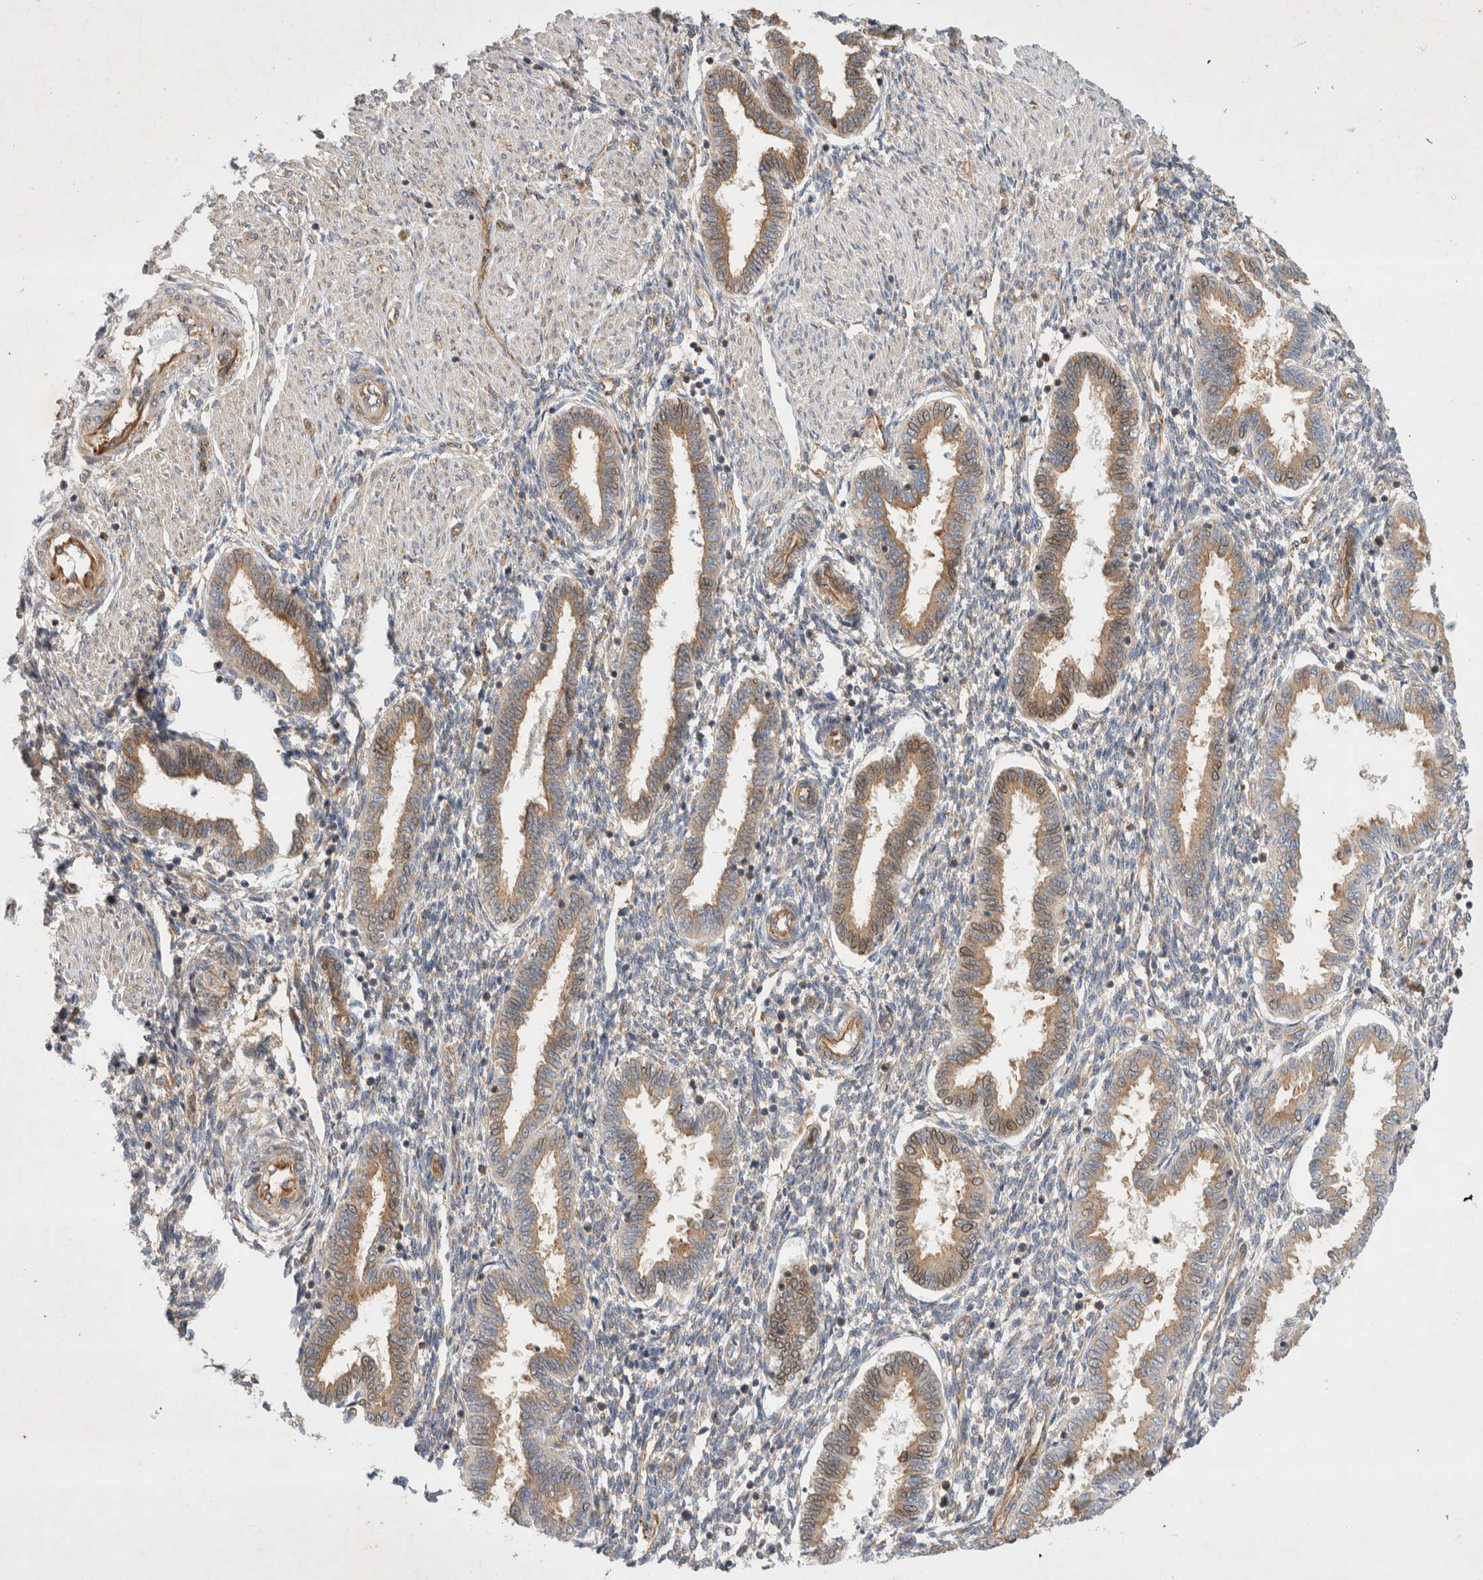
{"staining": {"intensity": "weak", "quantity": ">75%", "location": "cytoplasmic/membranous"}, "tissue": "endometrium", "cell_type": "Cells in endometrial stroma", "image_type": "normal", "snomed": [{"axis": "morphology", "description": "Normal tissue, NOS"}, {"axis": "topography", "description": "Endometrium"}], "caption": "Approximately >75% of cells in endometrial stroma in benign human endometrium show weak cytoplasmic/membranous protein expression as visualized by brown immunohistochemical staining.", "gene": "GPR150", "patient": {"sex": "female", "age": 33}}